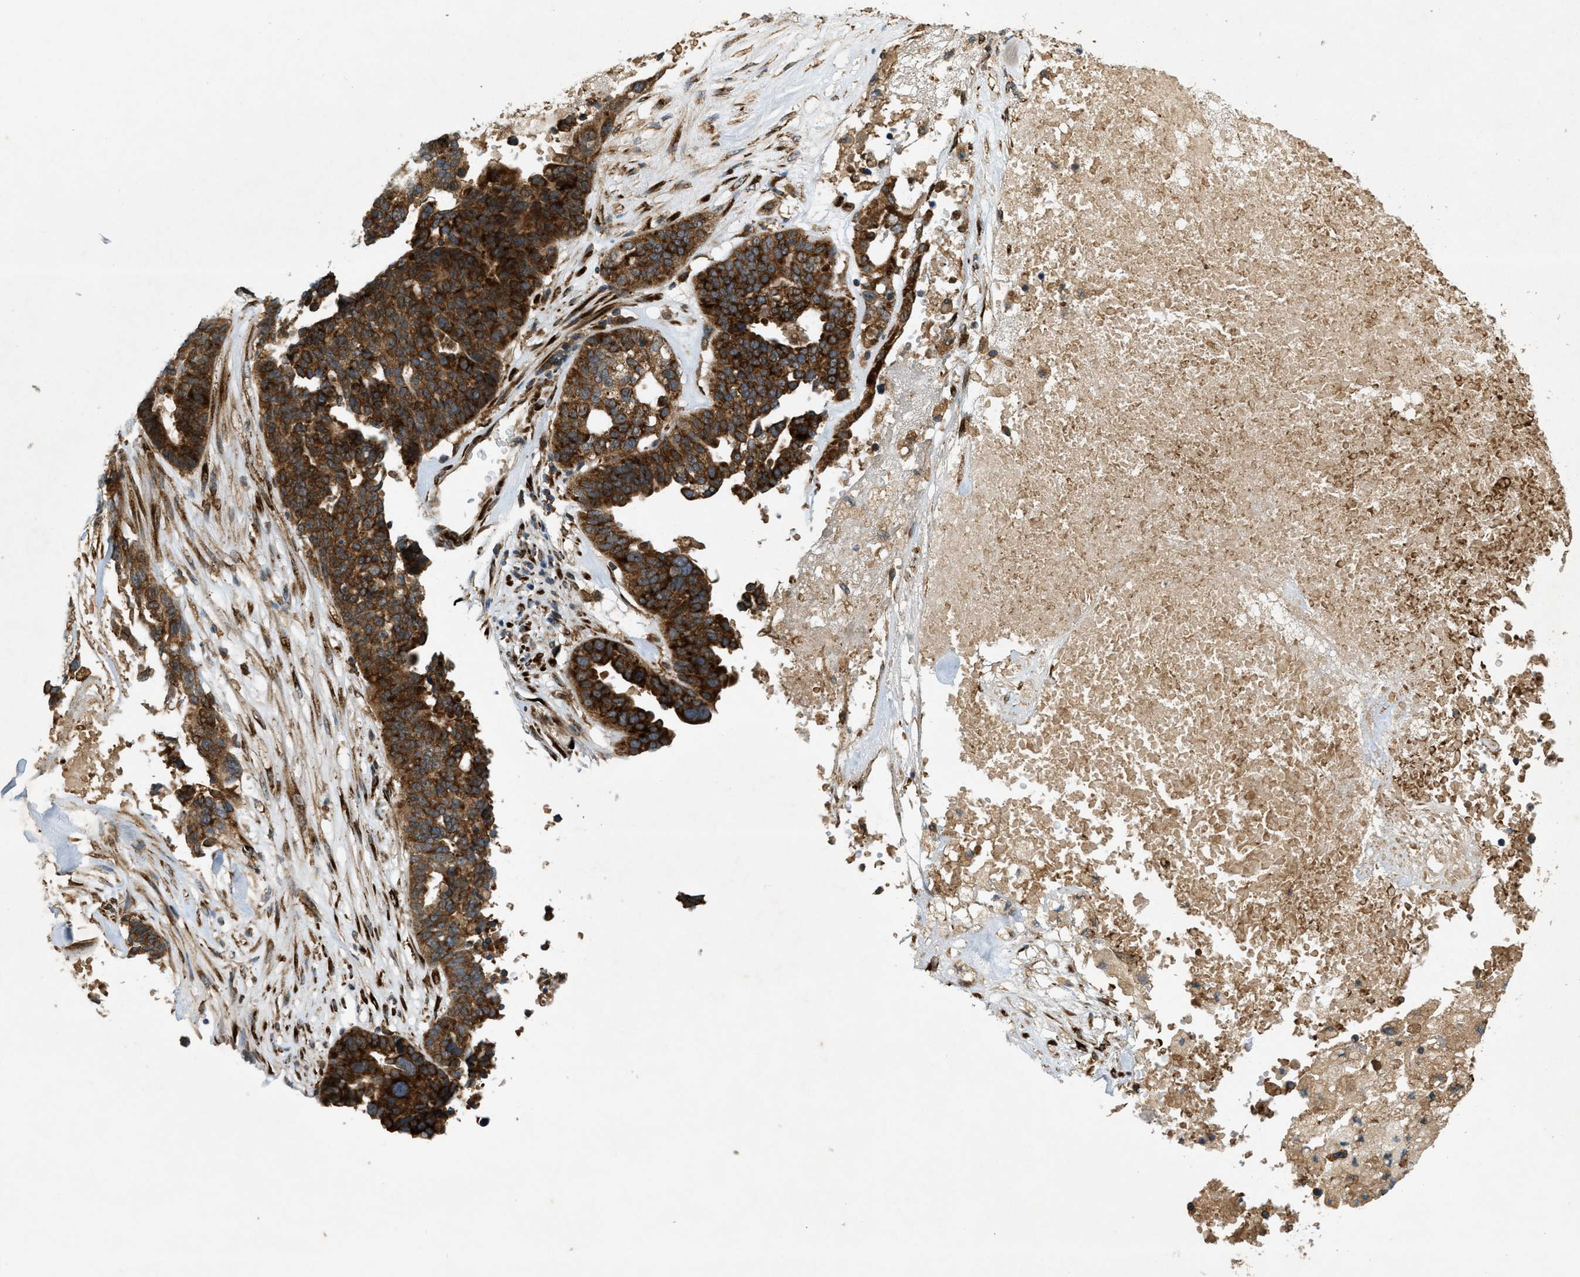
{"staining": {"intensity": "strong", "quantity": "25%-75%", "location": "cytoplasmic/membranous"}, "tissue": "ovarian cancer", "cell_type": "Tumor cells", "image_type": "cancer", "snomed": [{"axis": "morphology", "description": "Cystadenocarcinoma, serous, NOS"}, {"axis": "topography", "description": "Ovary"}], "caption": "Immunohistochemistry (IHC) (DAB (3,3'-diaminobenzidine)) staining of ovarian cancer (serous cystadenocarcinoma) shows strong cytoplasmic/membranous protein expression in approximately 25%-75% of tumor cells. Ihc stains the protein in brown and the nuclei are stained blue.", "gene": "PCDH18", "patient": {"sex": "female", "age": 59}}